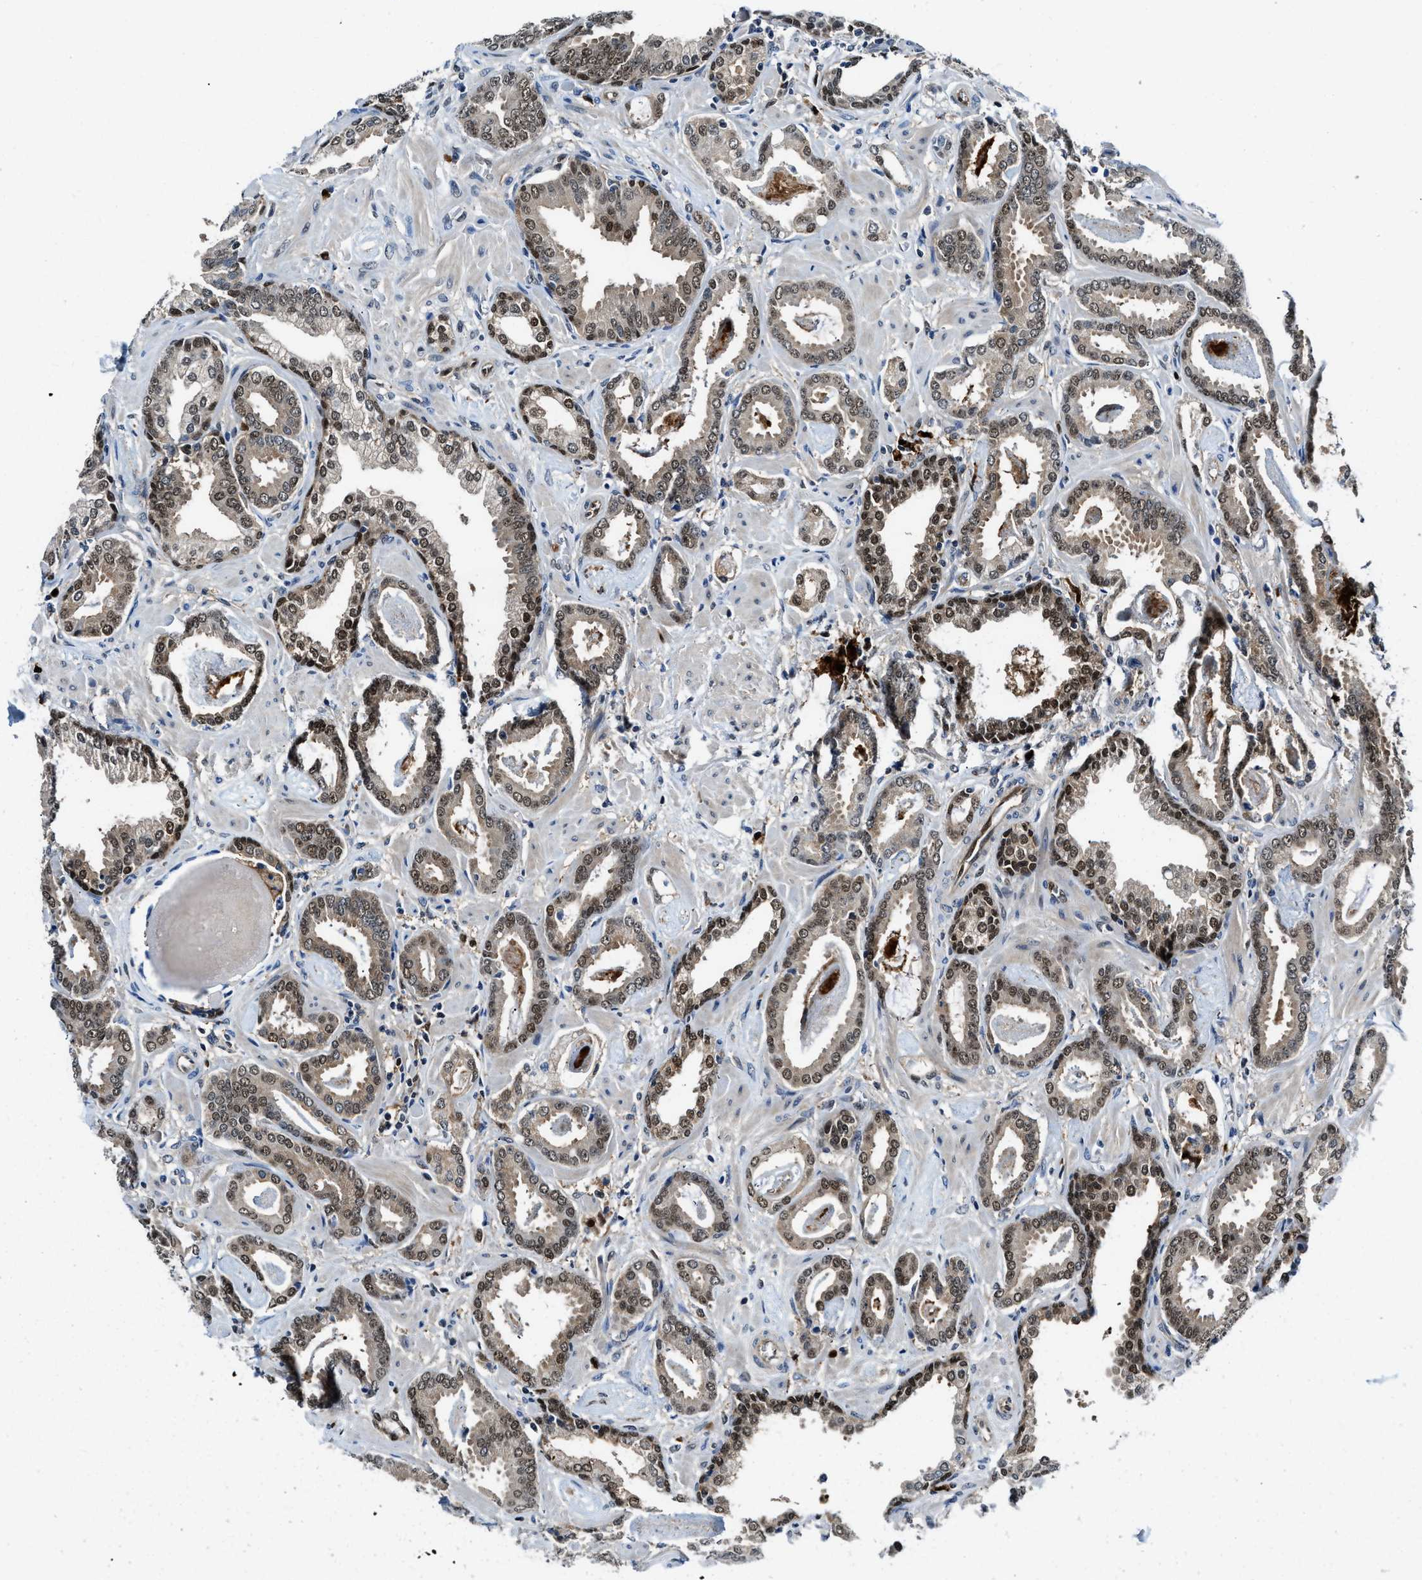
{"staining": {"intensity": "moderate", "quantity": ">75%", "location": "cytoplasmic/membranous,nuclear"}, "tissue": "prostate cancer", "cell_type": "Tumor cells", "image_type": "cancer", "snomed": [{"axis": "morphology", "description": "Adenocarcinoma, Low grade"}, {"axis": "topography", "description": "Prostate"}], "caption": "Brown immunohistochemical staining in prostate cancer (low-grade adenocarcinoma) reveals moderate cytoplasmic/membranous and nuclear staining in about >75% of tumor cells.", "gene": "LTA4H", "patient": {"sex": "male", "age": 53}}